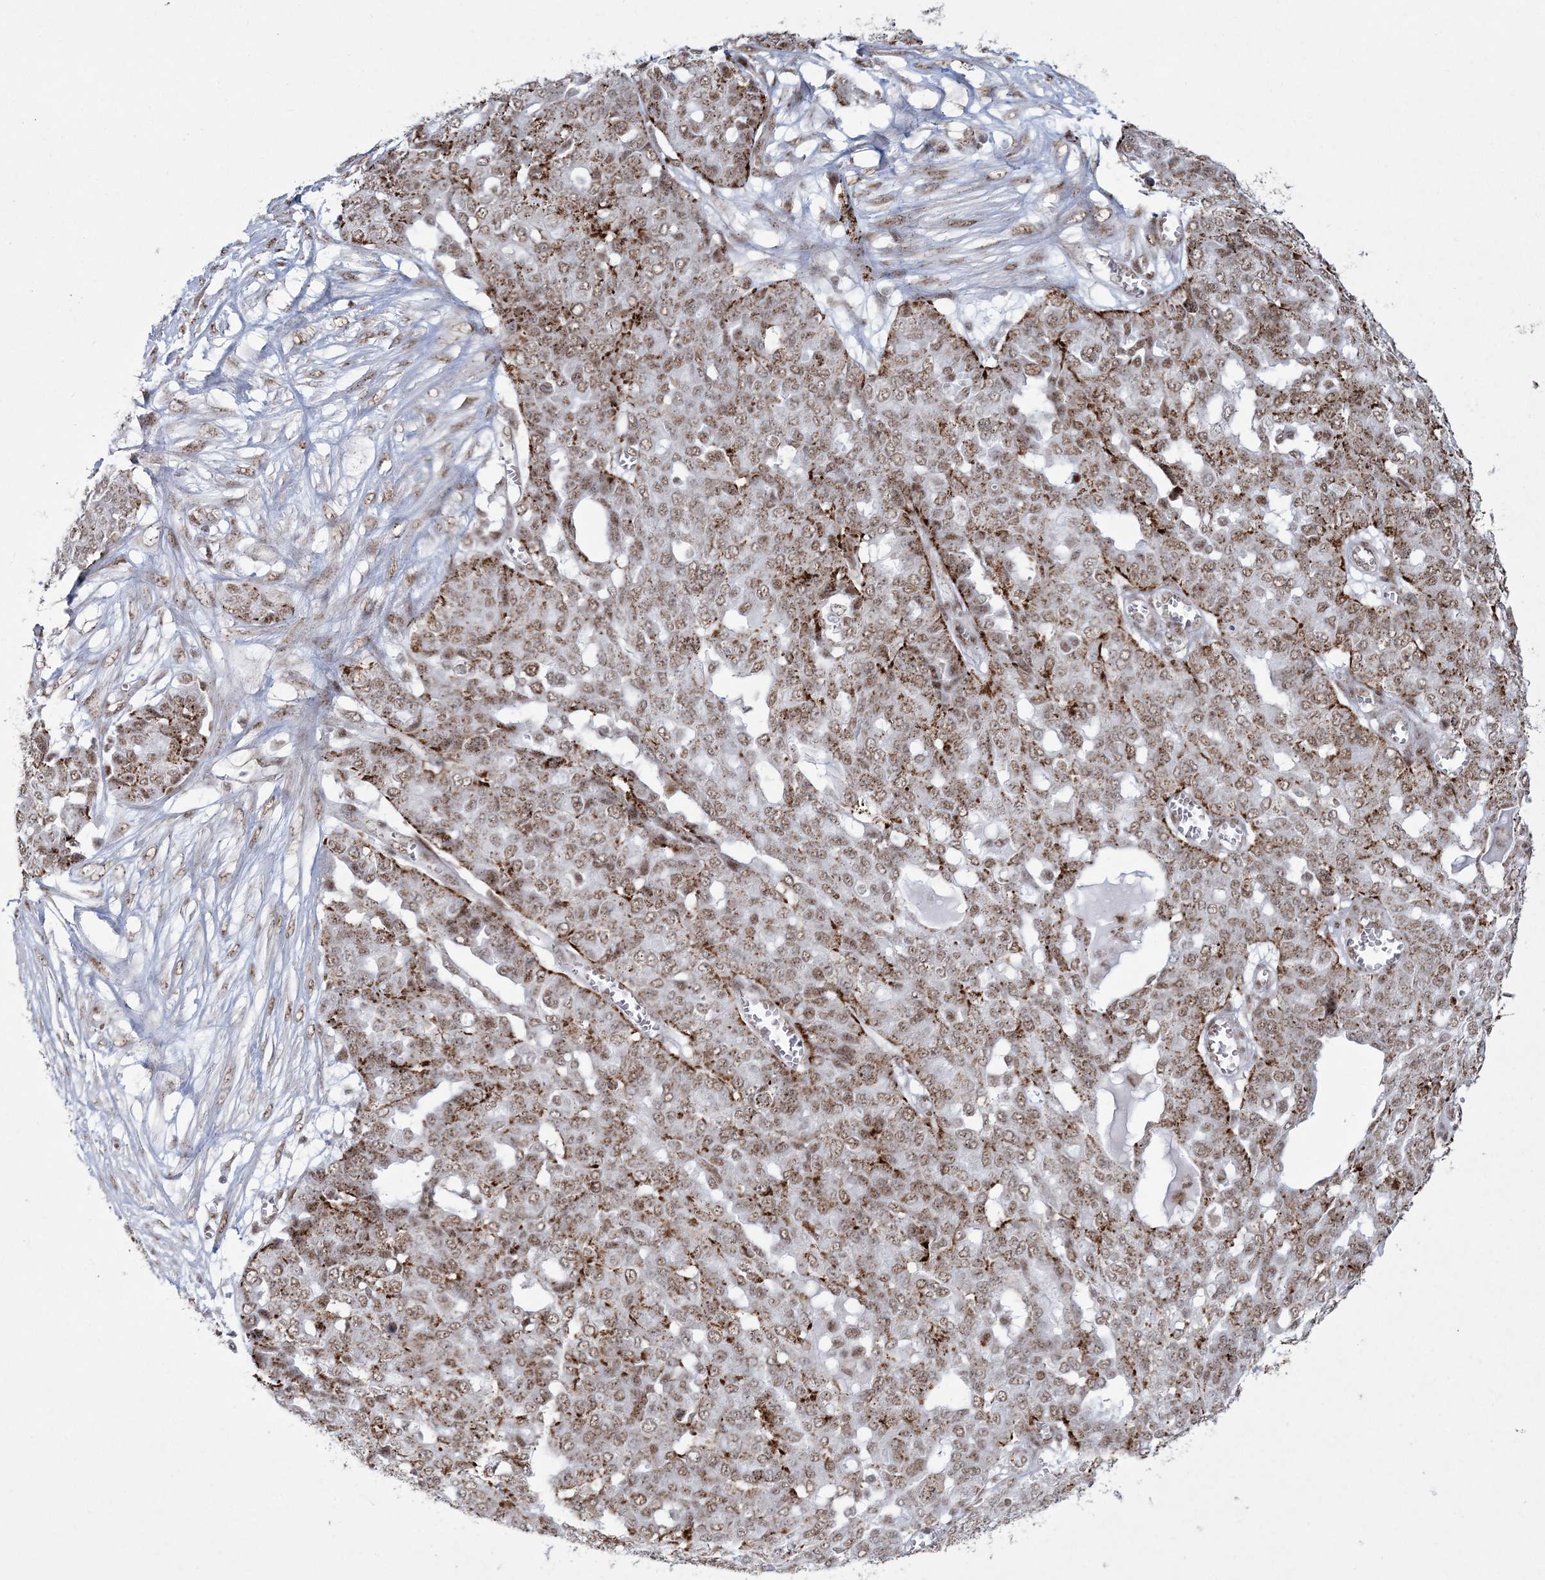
{"staining": {"intensity": "moderate", "quantity": ">75%", "location": "nuclear"}, "tissue": "ovarian cancer", "cell_type": "Tumor cells", "image_type": "cancer", "snomed": [{"axis": "morphology", "description": "Cystadenocarcinoma, serous, NOS"}, {"axis": "topography", "description": "Soft tissue"}, {"axis": "topography", "description": "Ovary"}], "caption": "Moderate nuclear positivity is appreciated in about >75% of tumor cells in ovarian cancer.", "gene": "RBM17", "patient": {"sex": "female", "age": 57}}